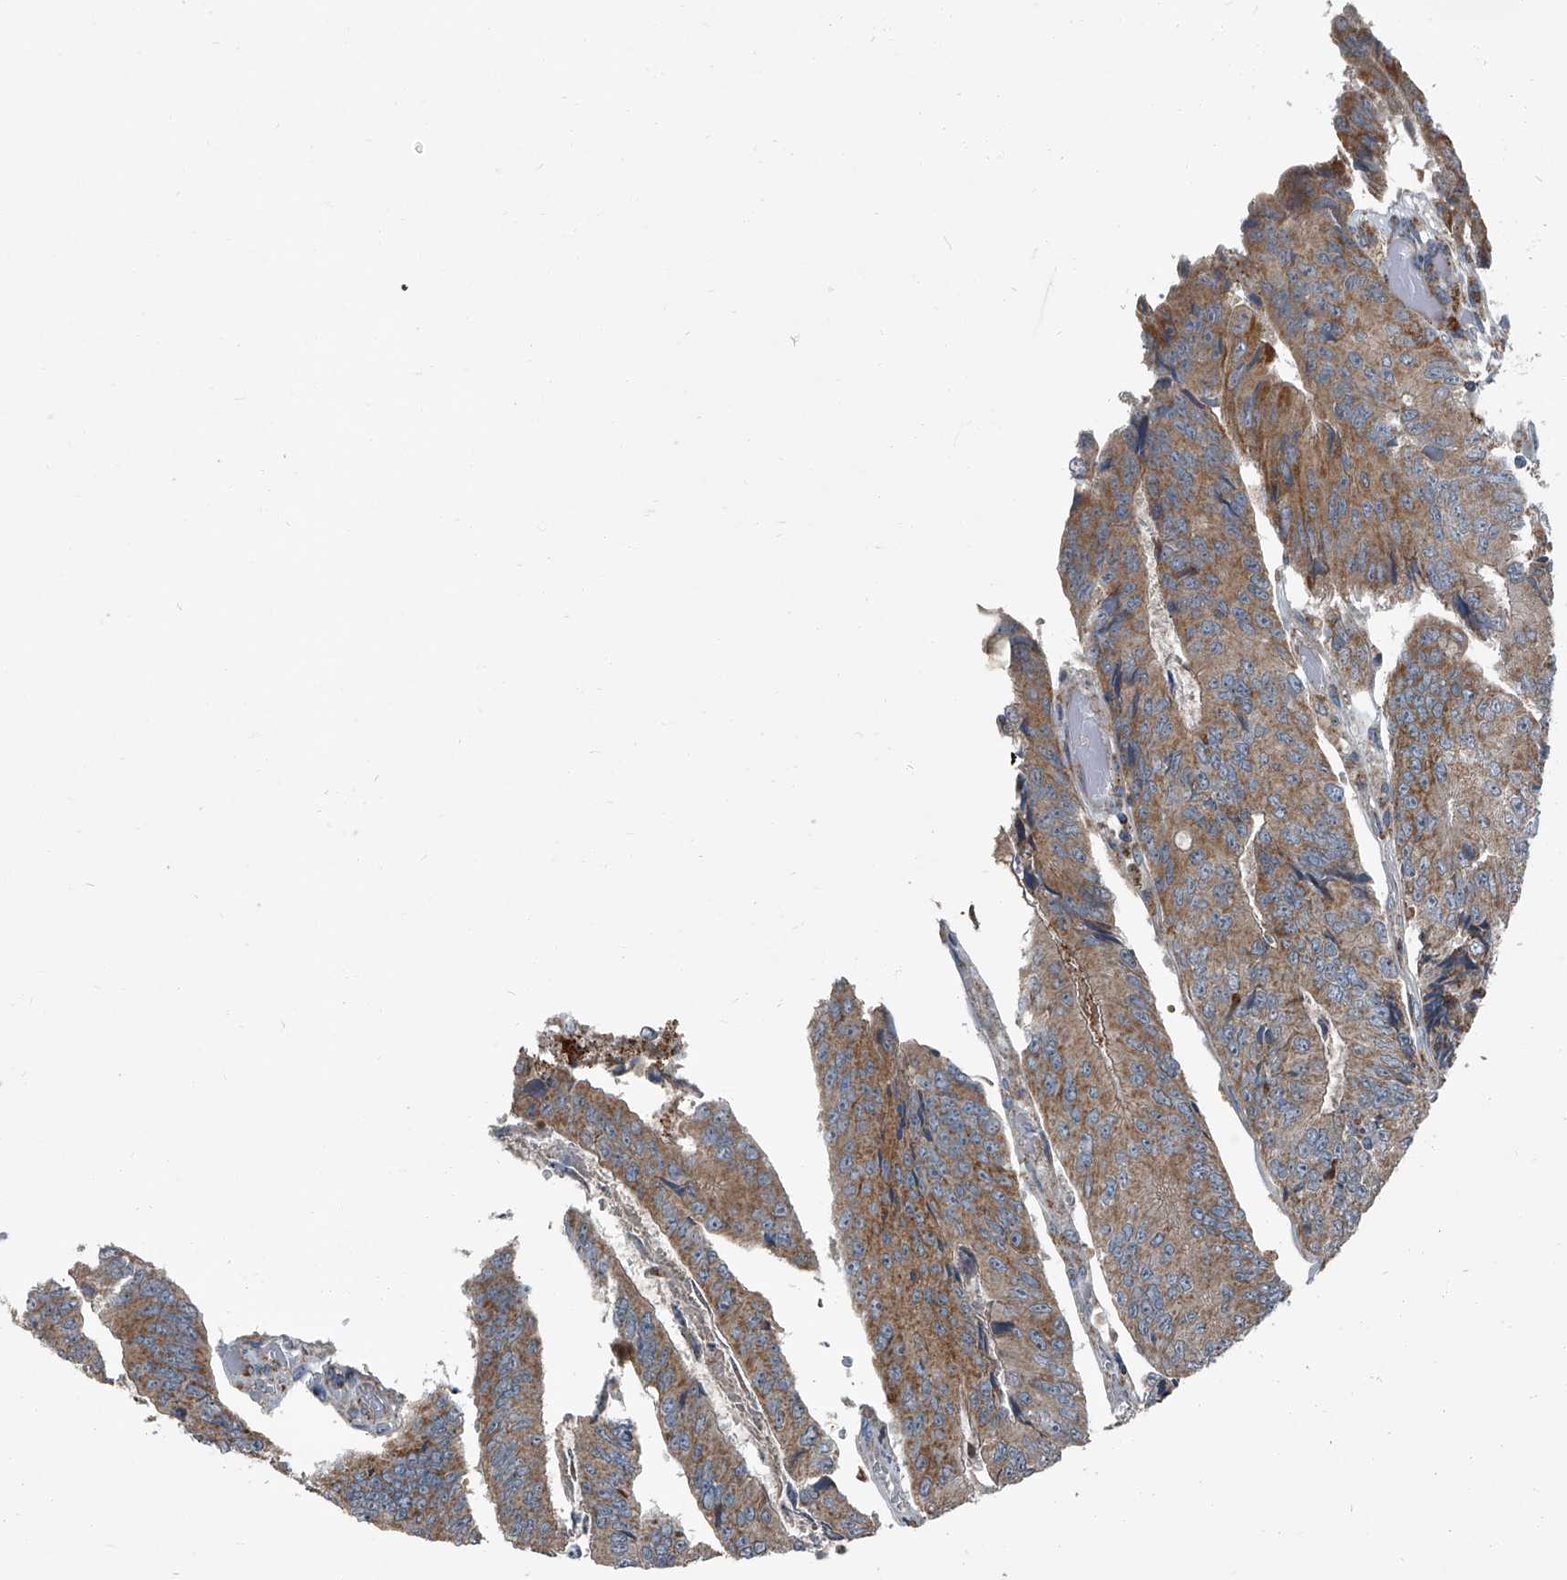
{"staining": {"intensity": "moderate", "quantity": ">75%", "location": "cytoplasmic/membranous"}, "tissue": "colorectal cancer", "cell_type": "Tumor cells", "image_type": "cancer", "snomed": [{"axis": "morphology", "description": "Adenocarcinoma, NOS"}, {"axis": "topography", "description": "Colon"}], "caption": "Moderate cytoplasmic/membranous protein staining is present in about >75% of tumor cells in colorectal cancer (adenocarcinoma).", "gene": "CHRNA7", "patient": {"sex": "female", "age": 67}}